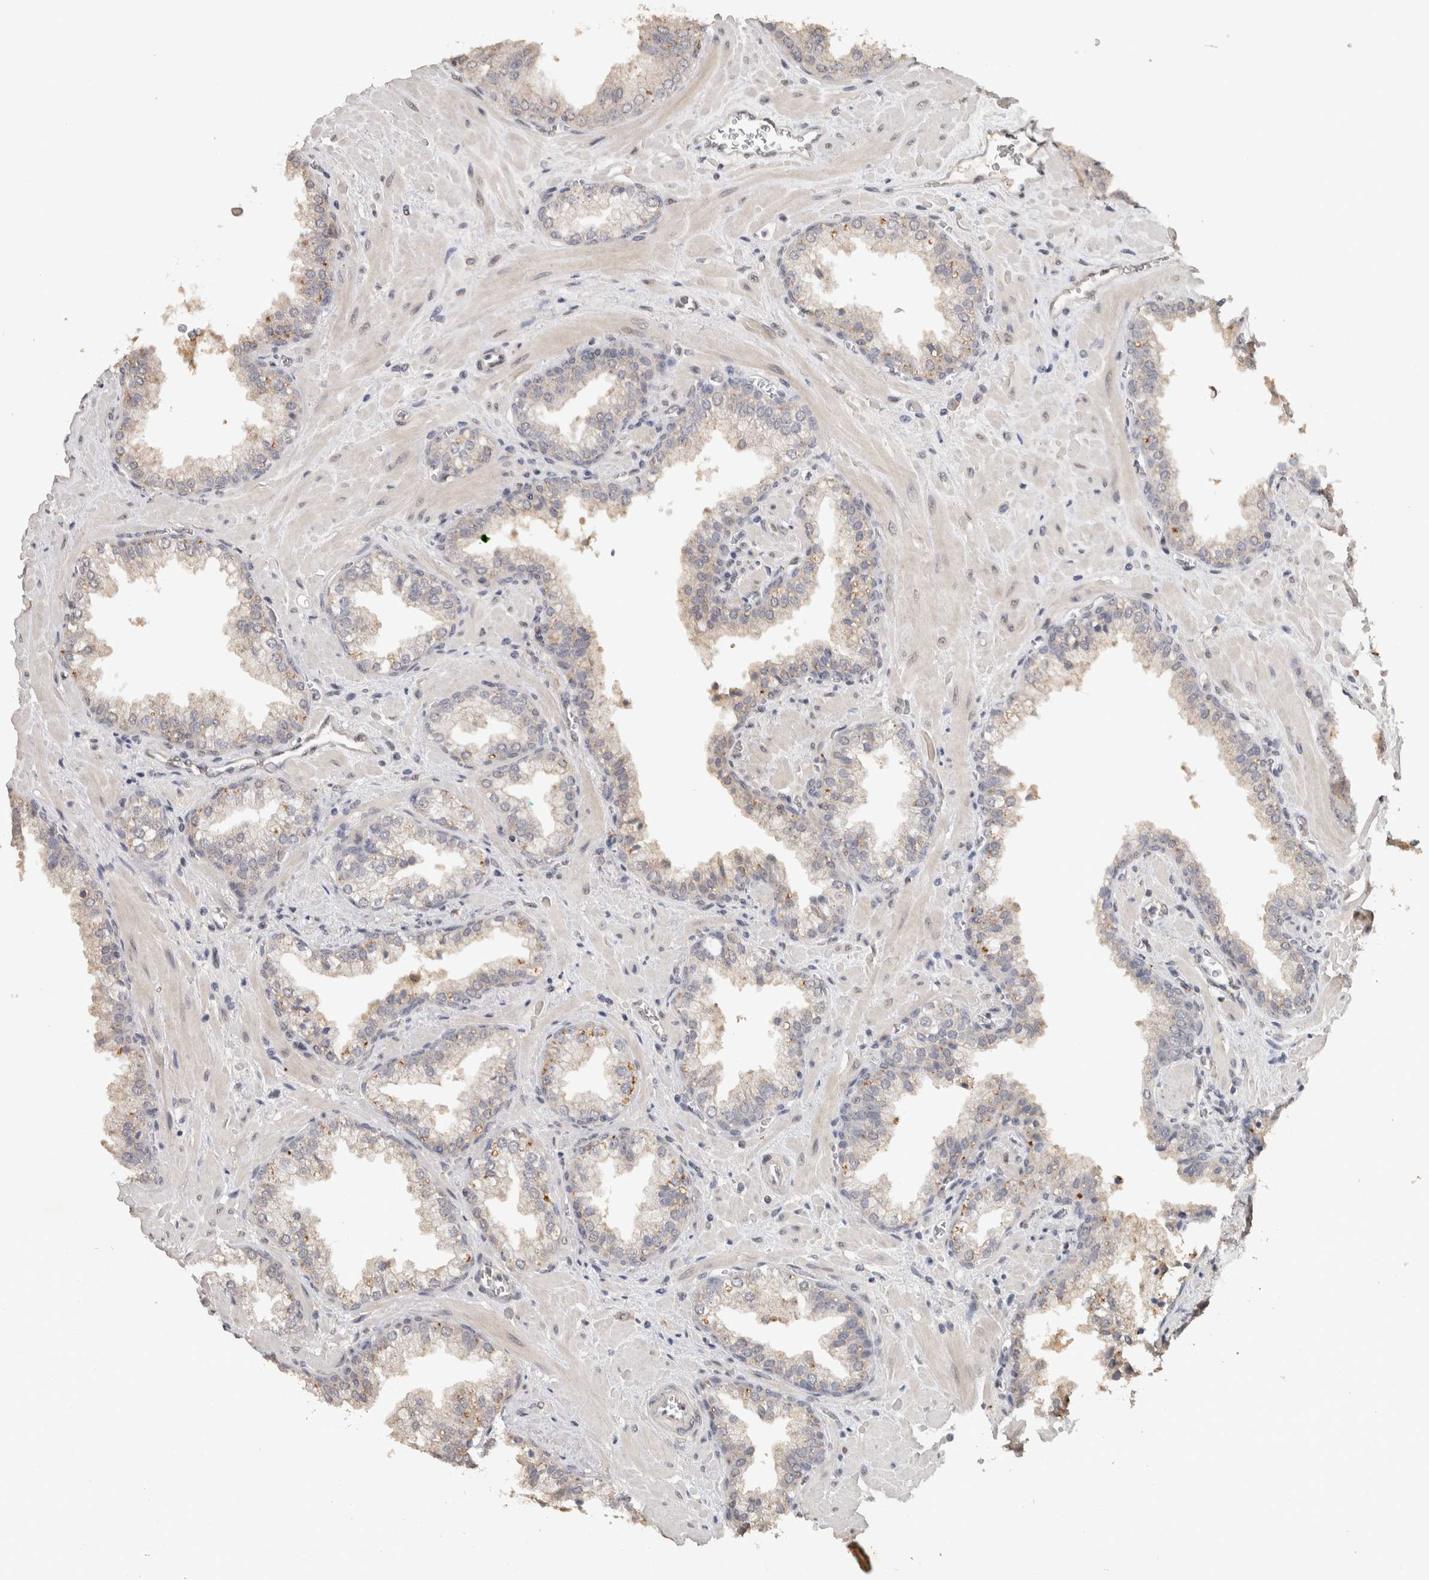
{"staining": {"intensity": "weak", "quantity": "<25%", "location": "cytoplasmic/membranous"}, "tissue": "prostate cancer", "cell_type": "Tumor cells", "image_type": "cancer", "snomed": [{"axis": "morphology", "description": "Adenocarcinoma, Low grade"}, {"axis": "topography", "description": "Prostate"}], "caption": "Protein analysis of prostate cancer (low-grade adenocarcinoma) displays no significant expression in tumor cells.", "gene": "CYSRT1", "patient": {"sex": "male", "age": 71}}